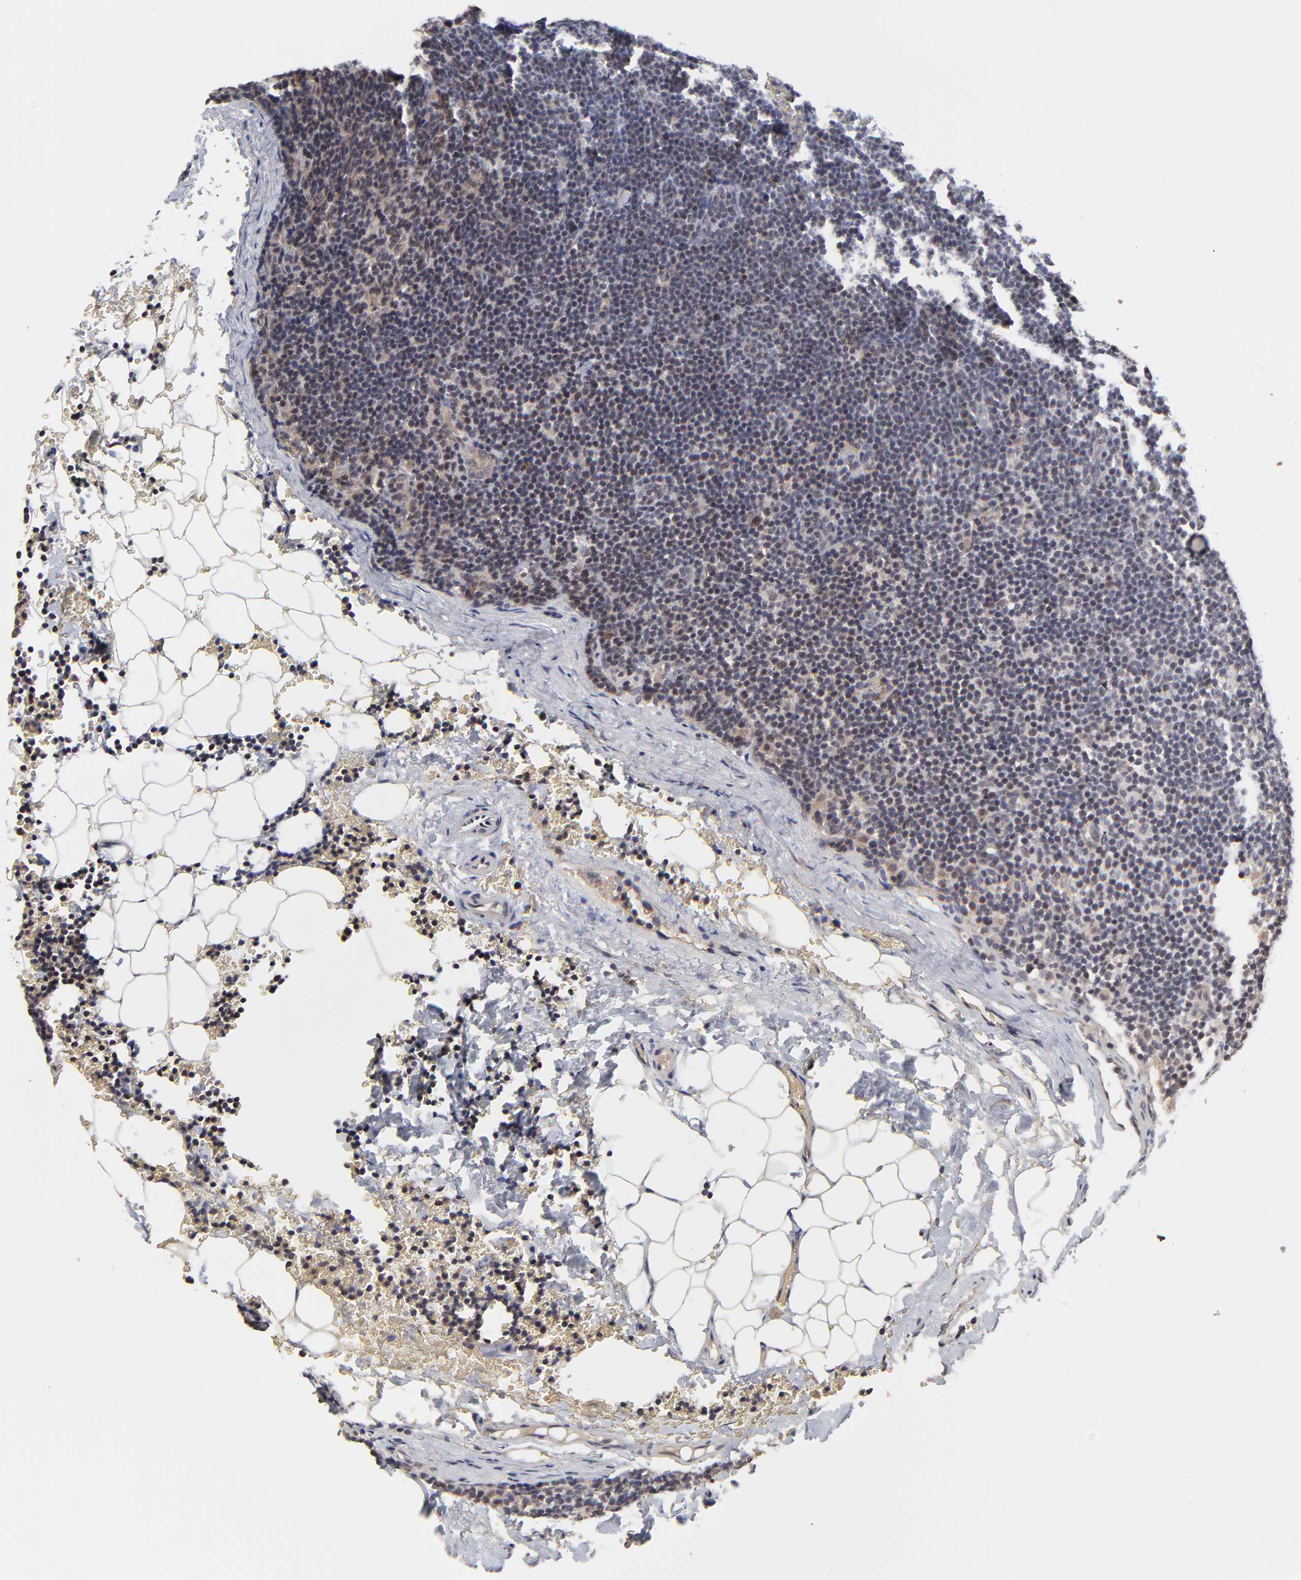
{"staining": {"intensity": "weak", "quantity": ">75%", "location": "cytoplasmic/membranous"}, "tissue": "lymphoma", "cell_type": "Tumor cells", "image_type": "cancer", "snomed": [{"axis": "morphology", "description": "Malignant lymphoma, non-Hodgkin's type, High grade"}, {"axis": "topography", "description": "Lymph node"}], "caption": "Protein analysis of malignant lymphoma, non-Hodgkin's type (high-grade) tissue reveals weak cytoplasmic/membranous positivity in approximately >75% of tumor cells.", "gene": "FRMD8", "patient": {"sex": "female", "age": 58}}